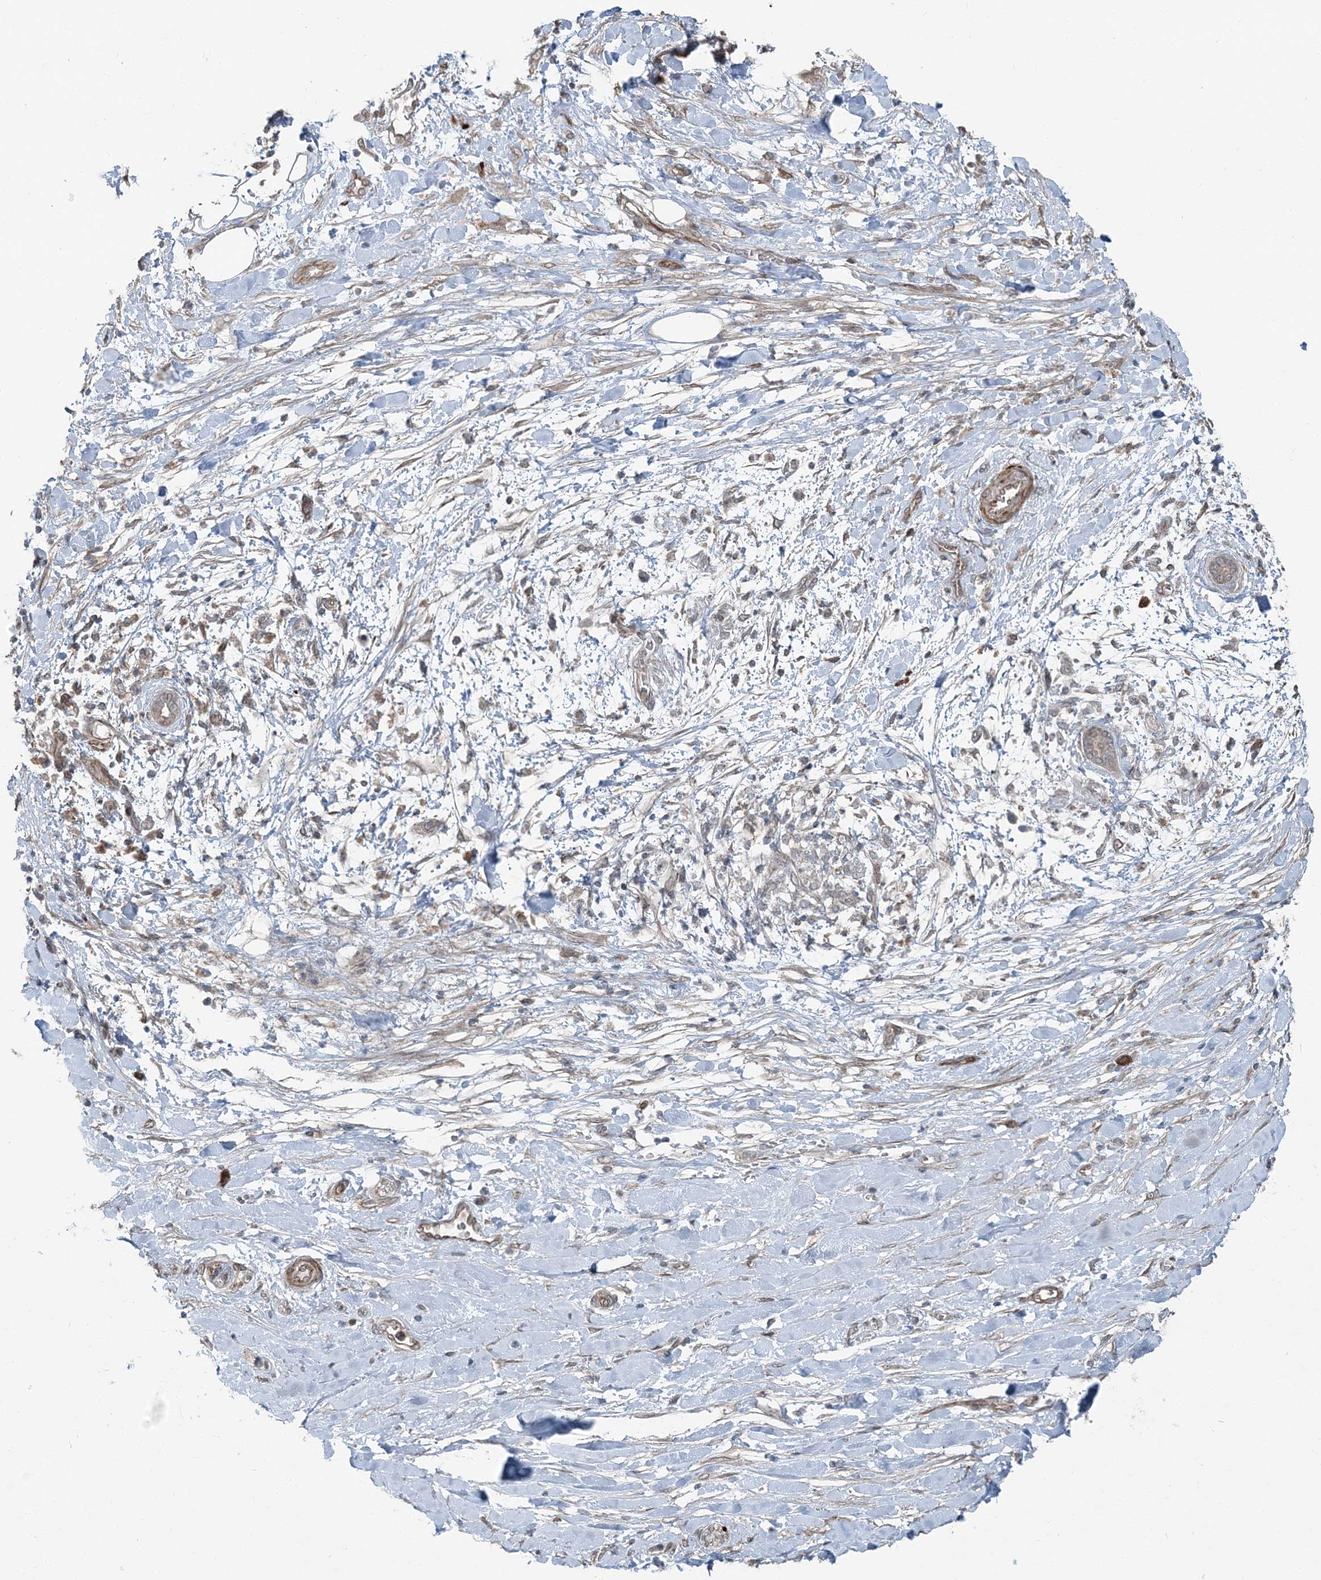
{"staining": {"intensity": "negative", "quantity": "none", "location": "none"}, "tissue": "pancreatic cancer", "cell_type": "Tumor cells", "image_type": "cancer", "snomed": [{"axis": "morphology", "description": "Adenocarcinoma, NOS"}, {"axis": "topography", "description": "Pancreas"}], "caption": "High magnification brightfield microscopy of pancreatic cancer stained with DAB (brown) and counterstained with hematoxylin (blue): tumor cells show no significant expression.", "gene": "FBXL17", "patient": {"sex": "female", "age": 78}}